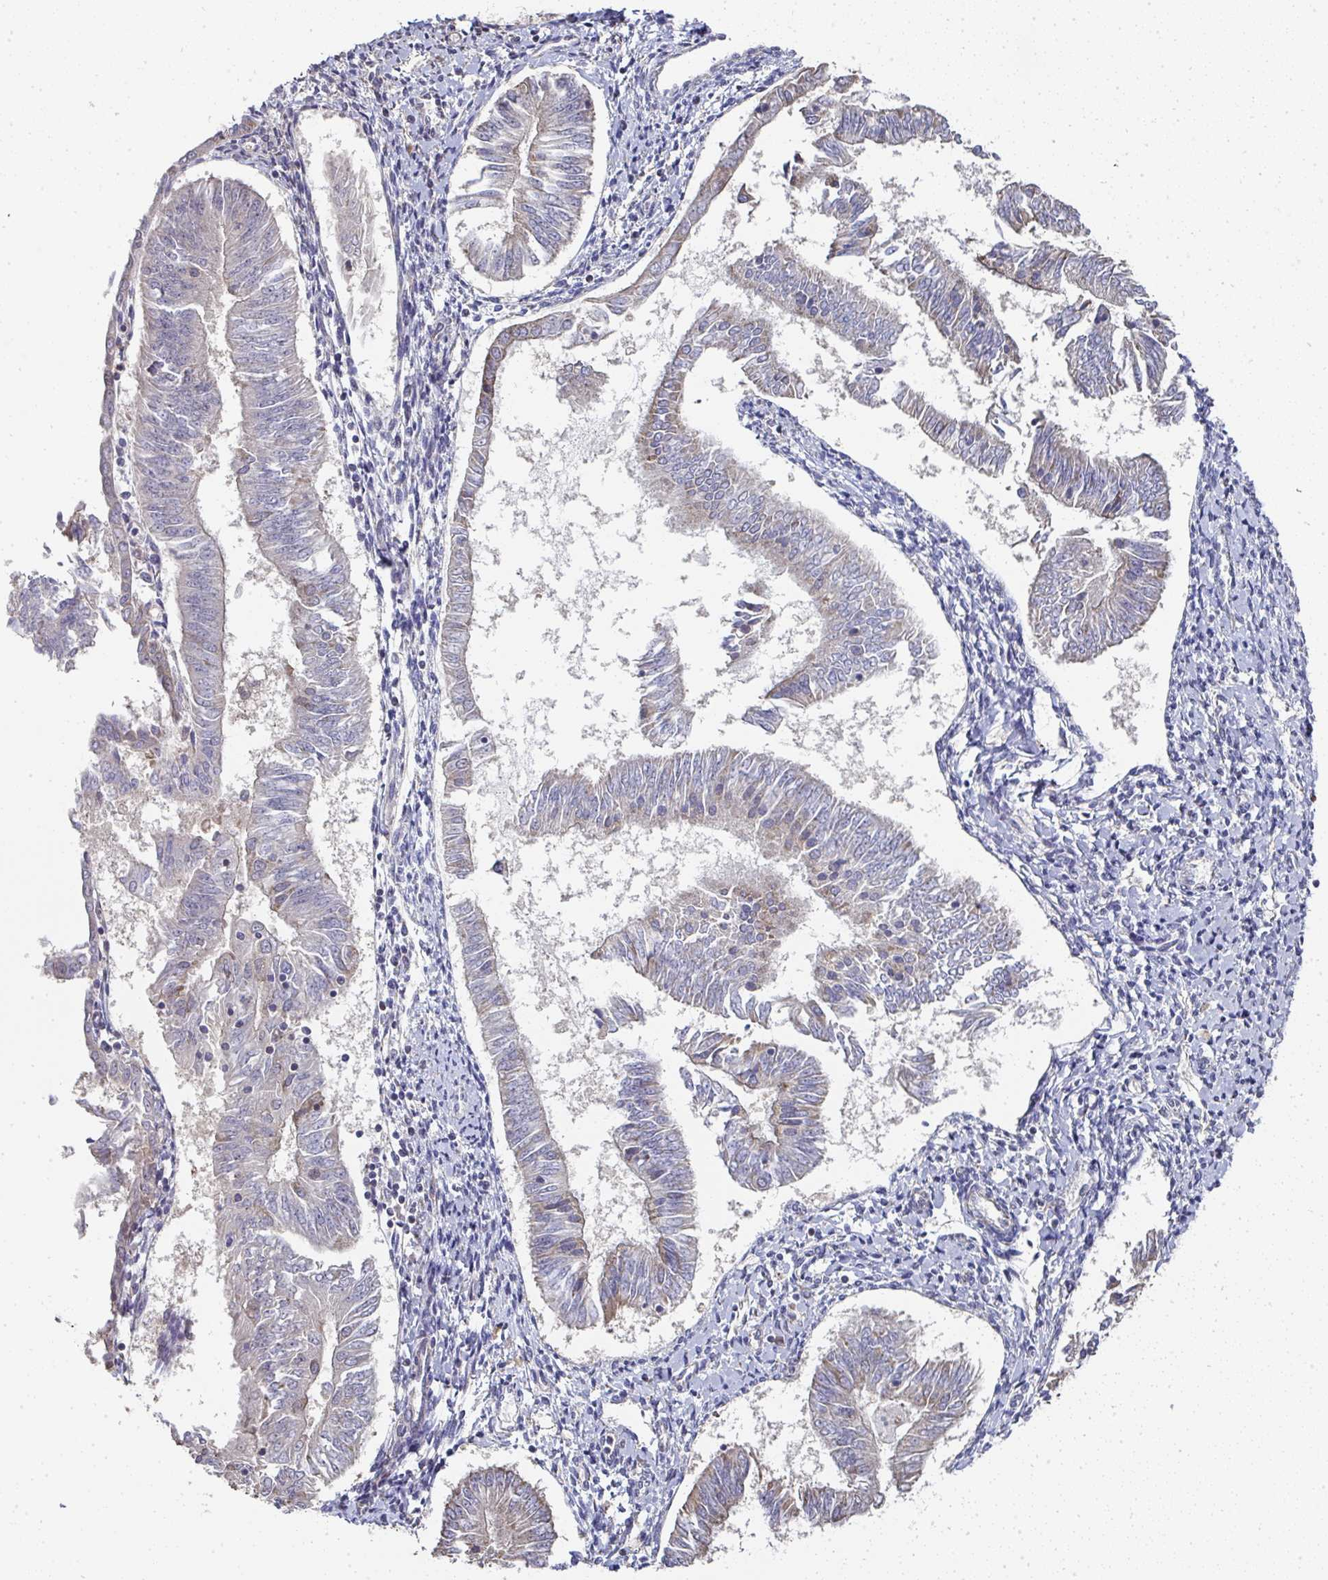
{"staining": {"intensity": "negative", "quantity": "none", "location": "none"}, "tissue": "endometrial cancer", "cell_type": "Tumor cells", "image_type": "cancer", "snomed": [{"axis": "morphology", "description": "Adenocarcinoma, NOS"}, {"axis": "topography", "description": "Endometrium"}], "caption": "High power microscopy photomicrograph of an IHC photomicrograph of endometrial adenocarcinoma, revealing no significant positivity in tumor cells.", "gene": "AGTPBP1", "patient": {"sex": "female", "age": 58}}